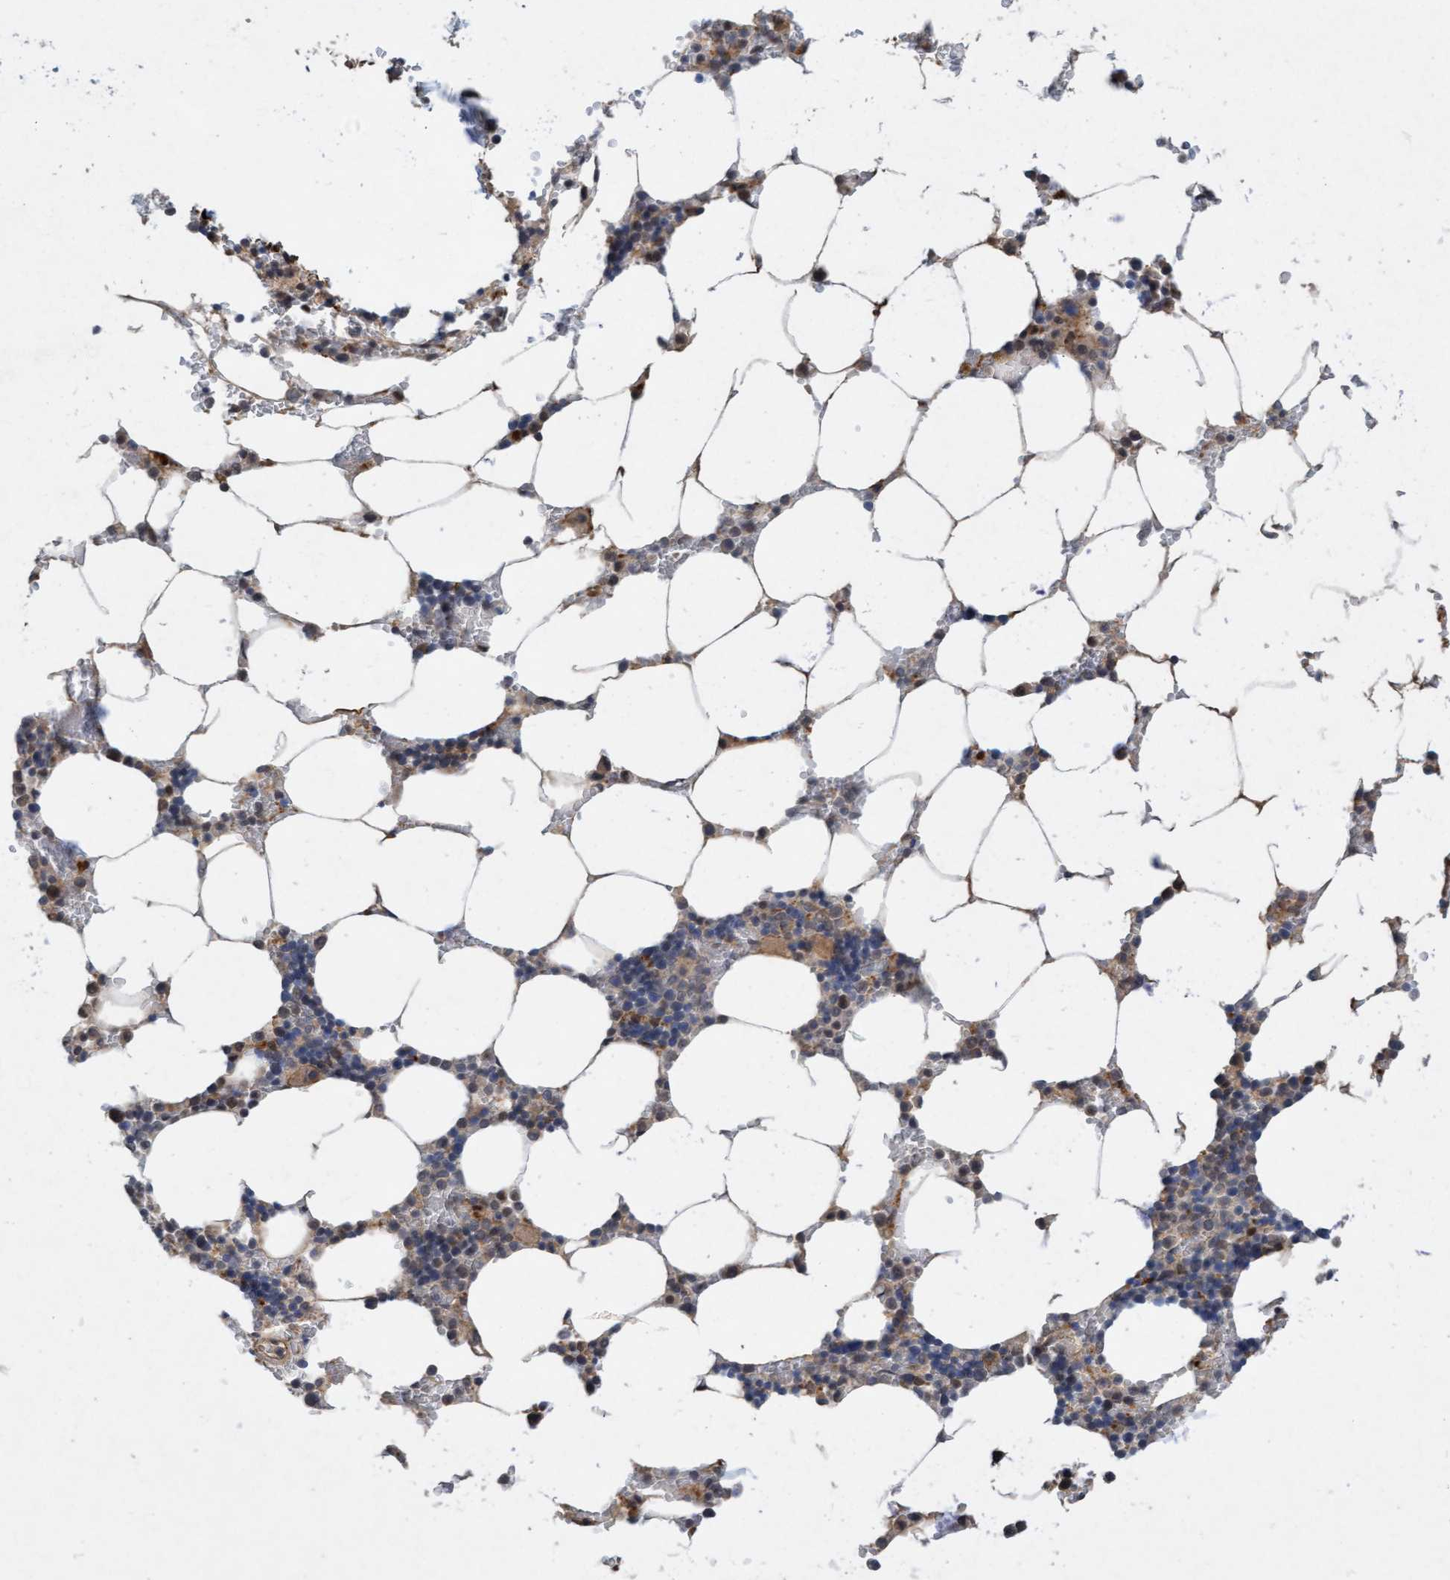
{"staining": {"intensity": "weak", "quantity": "25%-75%", "location": "cytoplasmic/membranous"}, "tissue": "bone marrow", "cell_type": "Hematopoietic cells", "image_type": "normal", "snomed": [{"axis": "morphology", "description": "Normal tissue, NOS"}, {"axis": "topography", "description": "Bone marrow"}], "caption": "This is a histology image of immunohistochemistry (IHC) staining of unremarkable bone marrow, which shows weak positivity in the cytoplasmic/membranous of hematopoietic cells.", "gene": "TMEM70", "patient": {"sex": "male", "age": 70}}